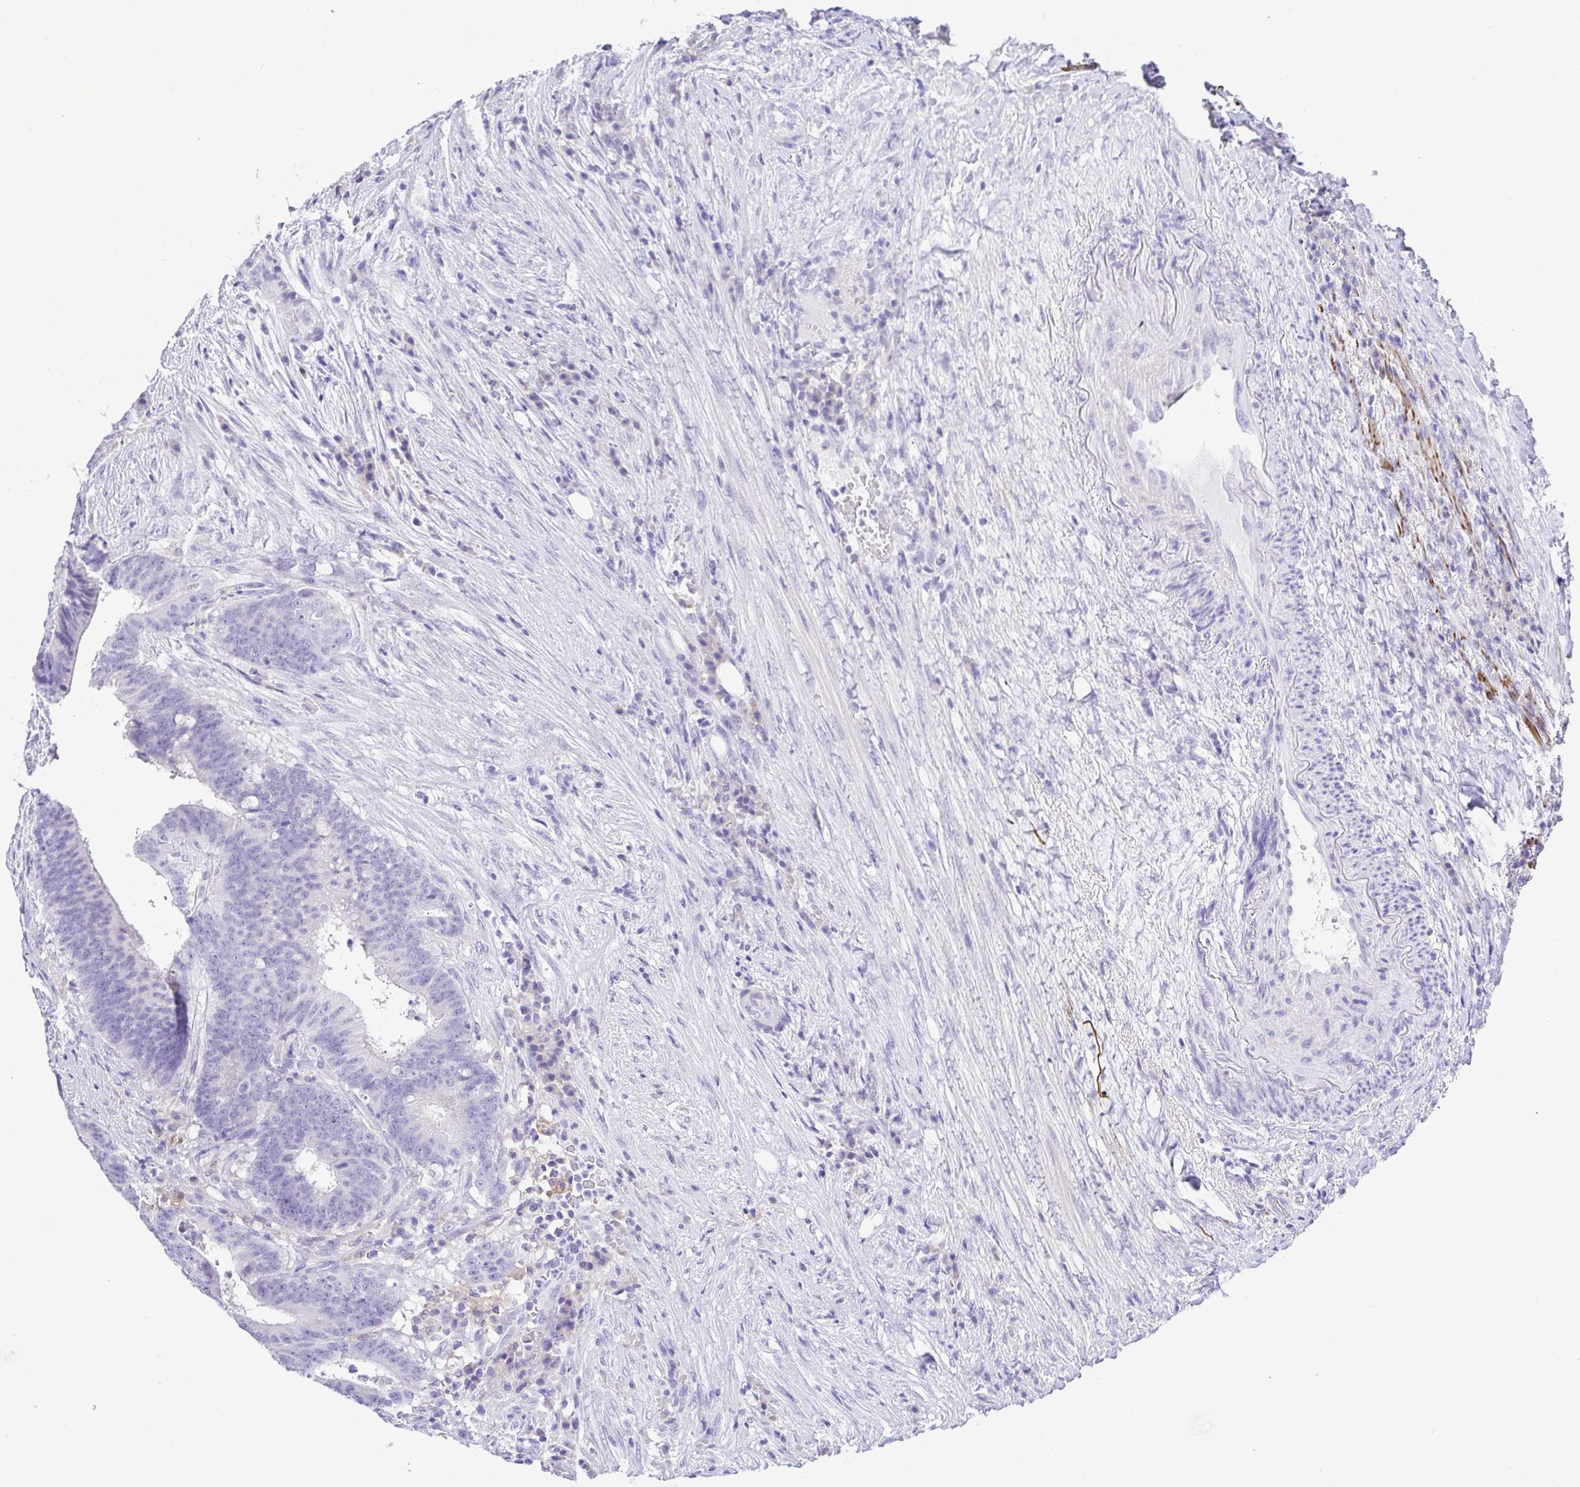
{"staining": {"intensity": "negative", "quantity": "none", "location": "none"}, "tissue": "colorectal cancer", "cell_type": "Tumor cells", "image_type": "cancer", "snomed": [{"axis": "morphology", "description": "Adenocarcinoma, NOS"}, {"axis": "topography", "description": "Colon"}], "caption": "Protein analysis of colorectal cancer exhibits no significant staining in tumor cells.", "gene": "BACE2", "patient": {"sex": "female", "age": 43}}